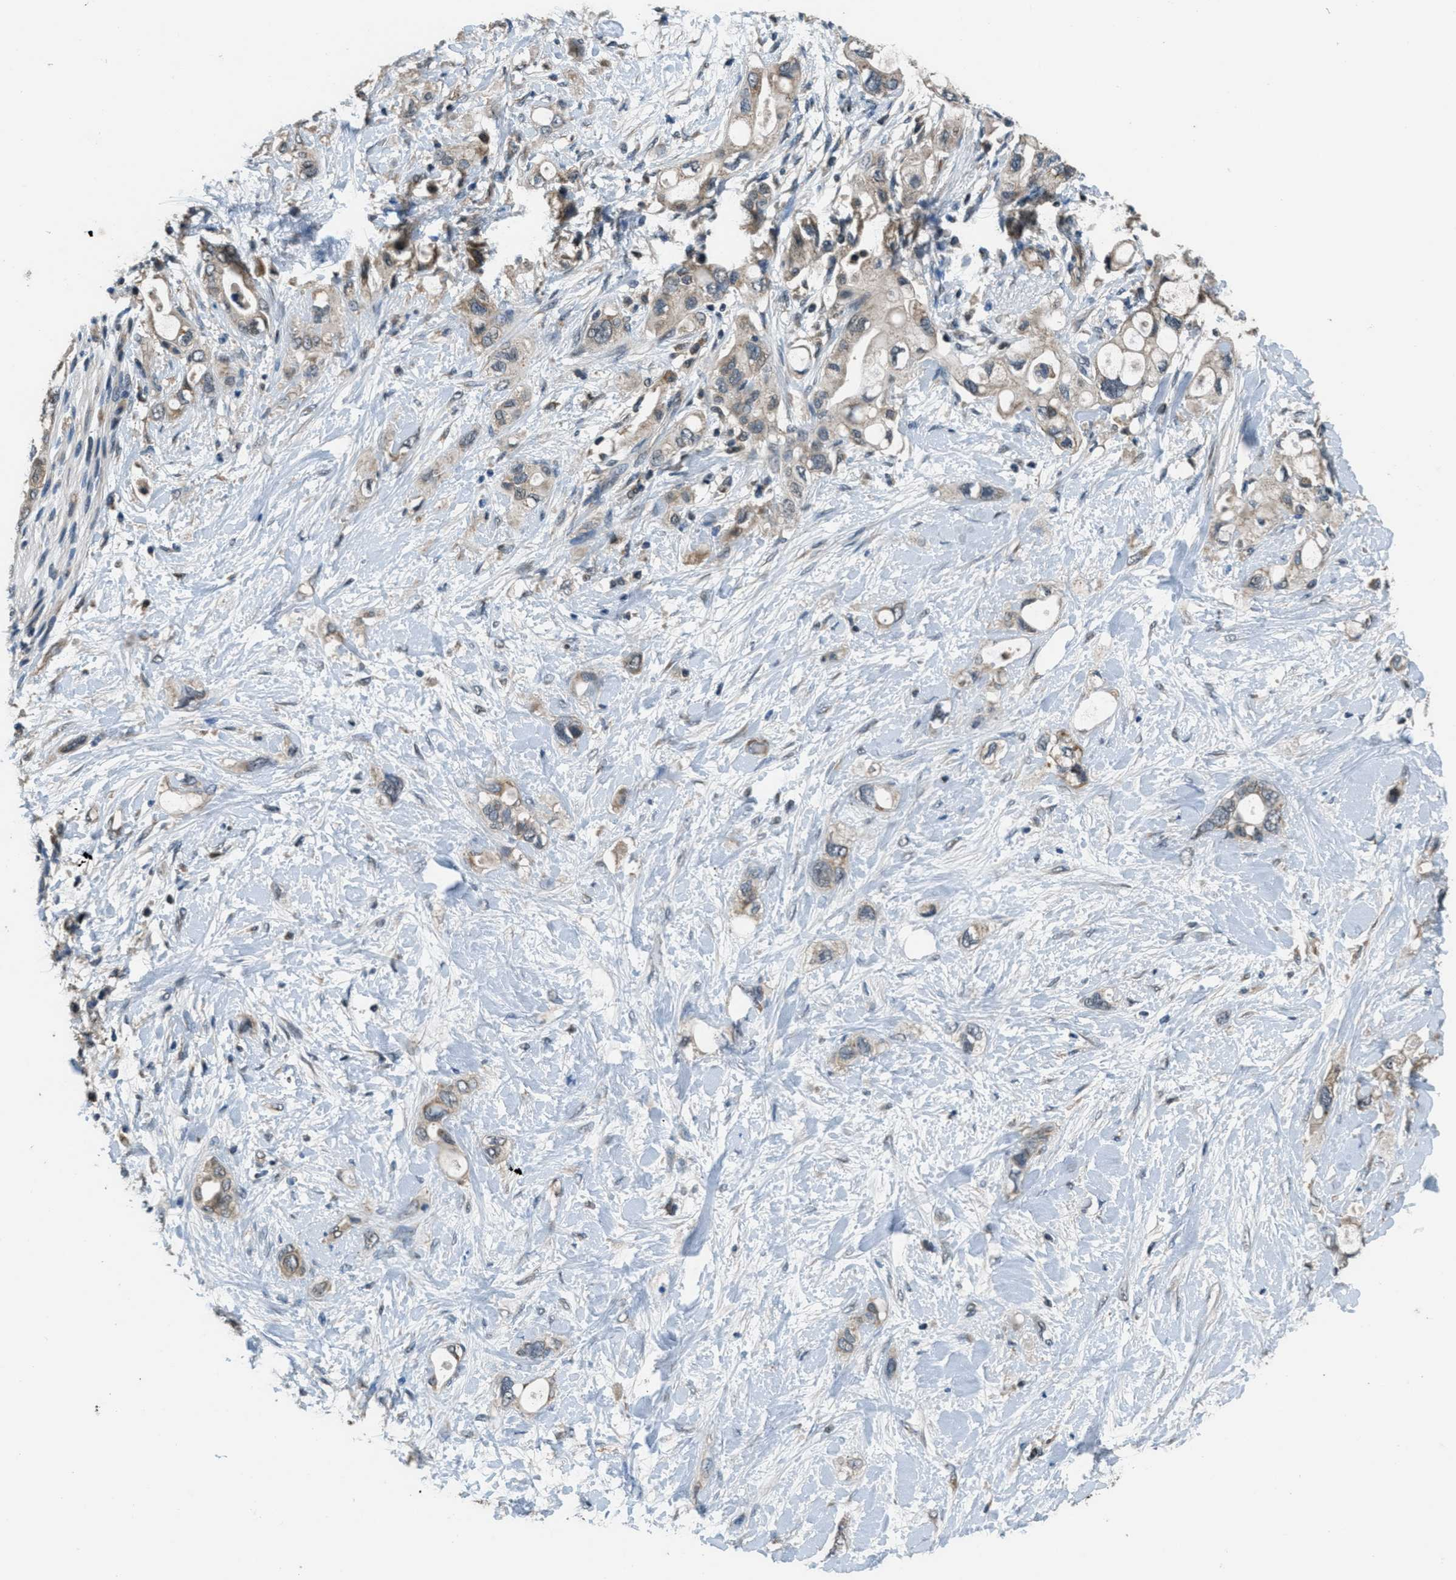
{"staining": {"intensity": "weak", "quantity": ">75%", "location": "cytoplasmic/membranous"}, "tissue": "pancreatic cancer", "cell_type": "Tumor cells", "image_type": "cancer", "snomed": [{"axis": "morphology", "description": "Adenocarcinoma, NOS"}, {"axis": "topography", "description": "Pancreas"}], "caption": "This micrograph displays immunohistochemistry staining of pancreatic adenocarcinoma, with low weak cytoplasmic/membranous expression in approximately >75% of tumor cells.", "gene": "NAT1", "patient": {"sex": "female", "age": 56}}